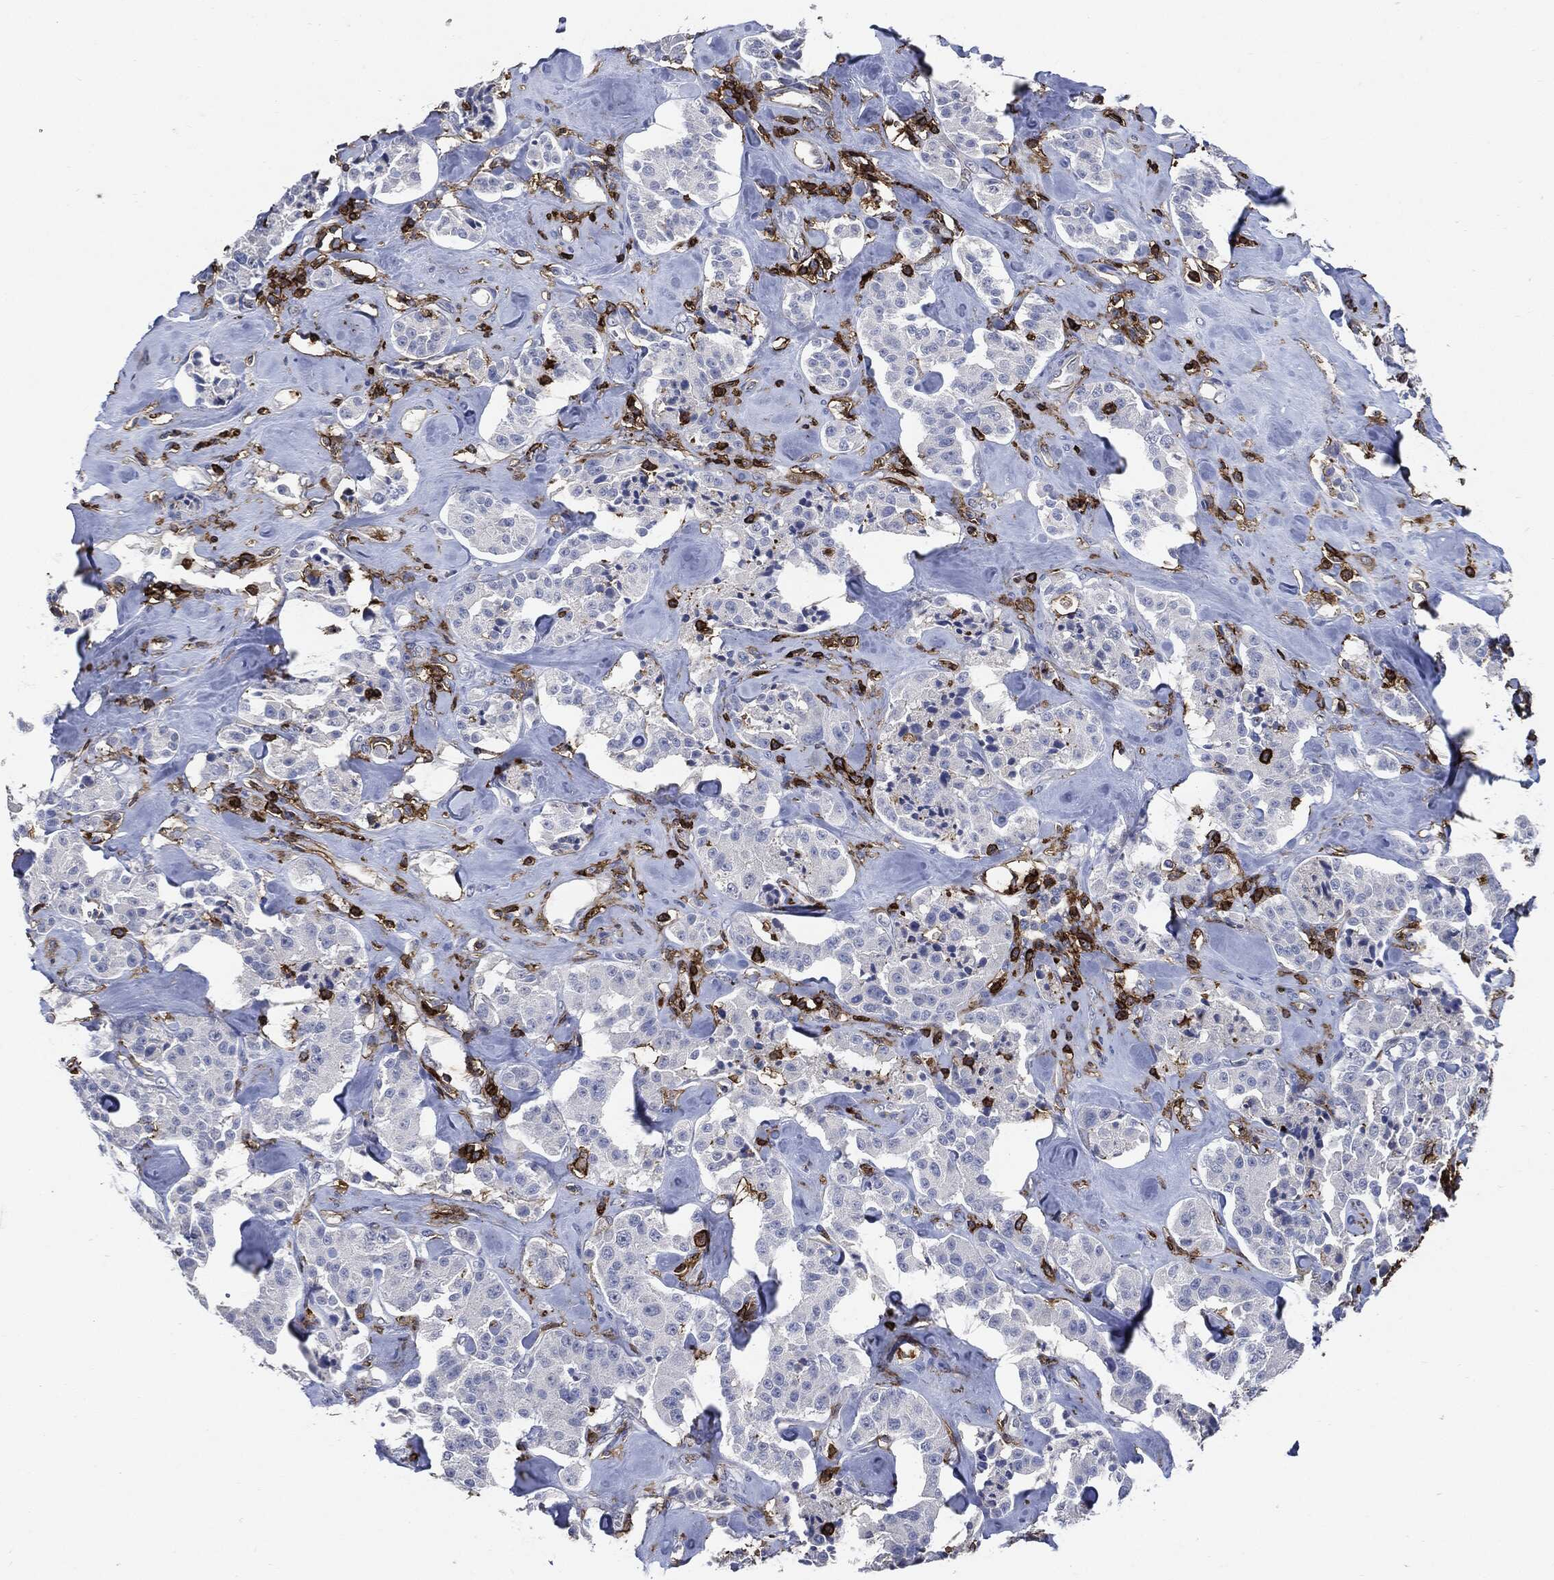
{"staining": {"intensity": "negative", "quantity": "none", "location": "none"}, "tissue": "carcinoid", "cell_type": "Tumor cells", "image_type": "cancer", "snomed": [{"axis": "morphology", "description": "Carcinoid, malignant, NOS"}, {"axis": "topography", "description": "Pancreas"}], "caption": "This is an immunohistochemistry photomicrograph of carcinoid (malignant). There is no staining in tumor cells.", "gene": "PTPRC", "patient": {"sex": "male", "age": 41}}